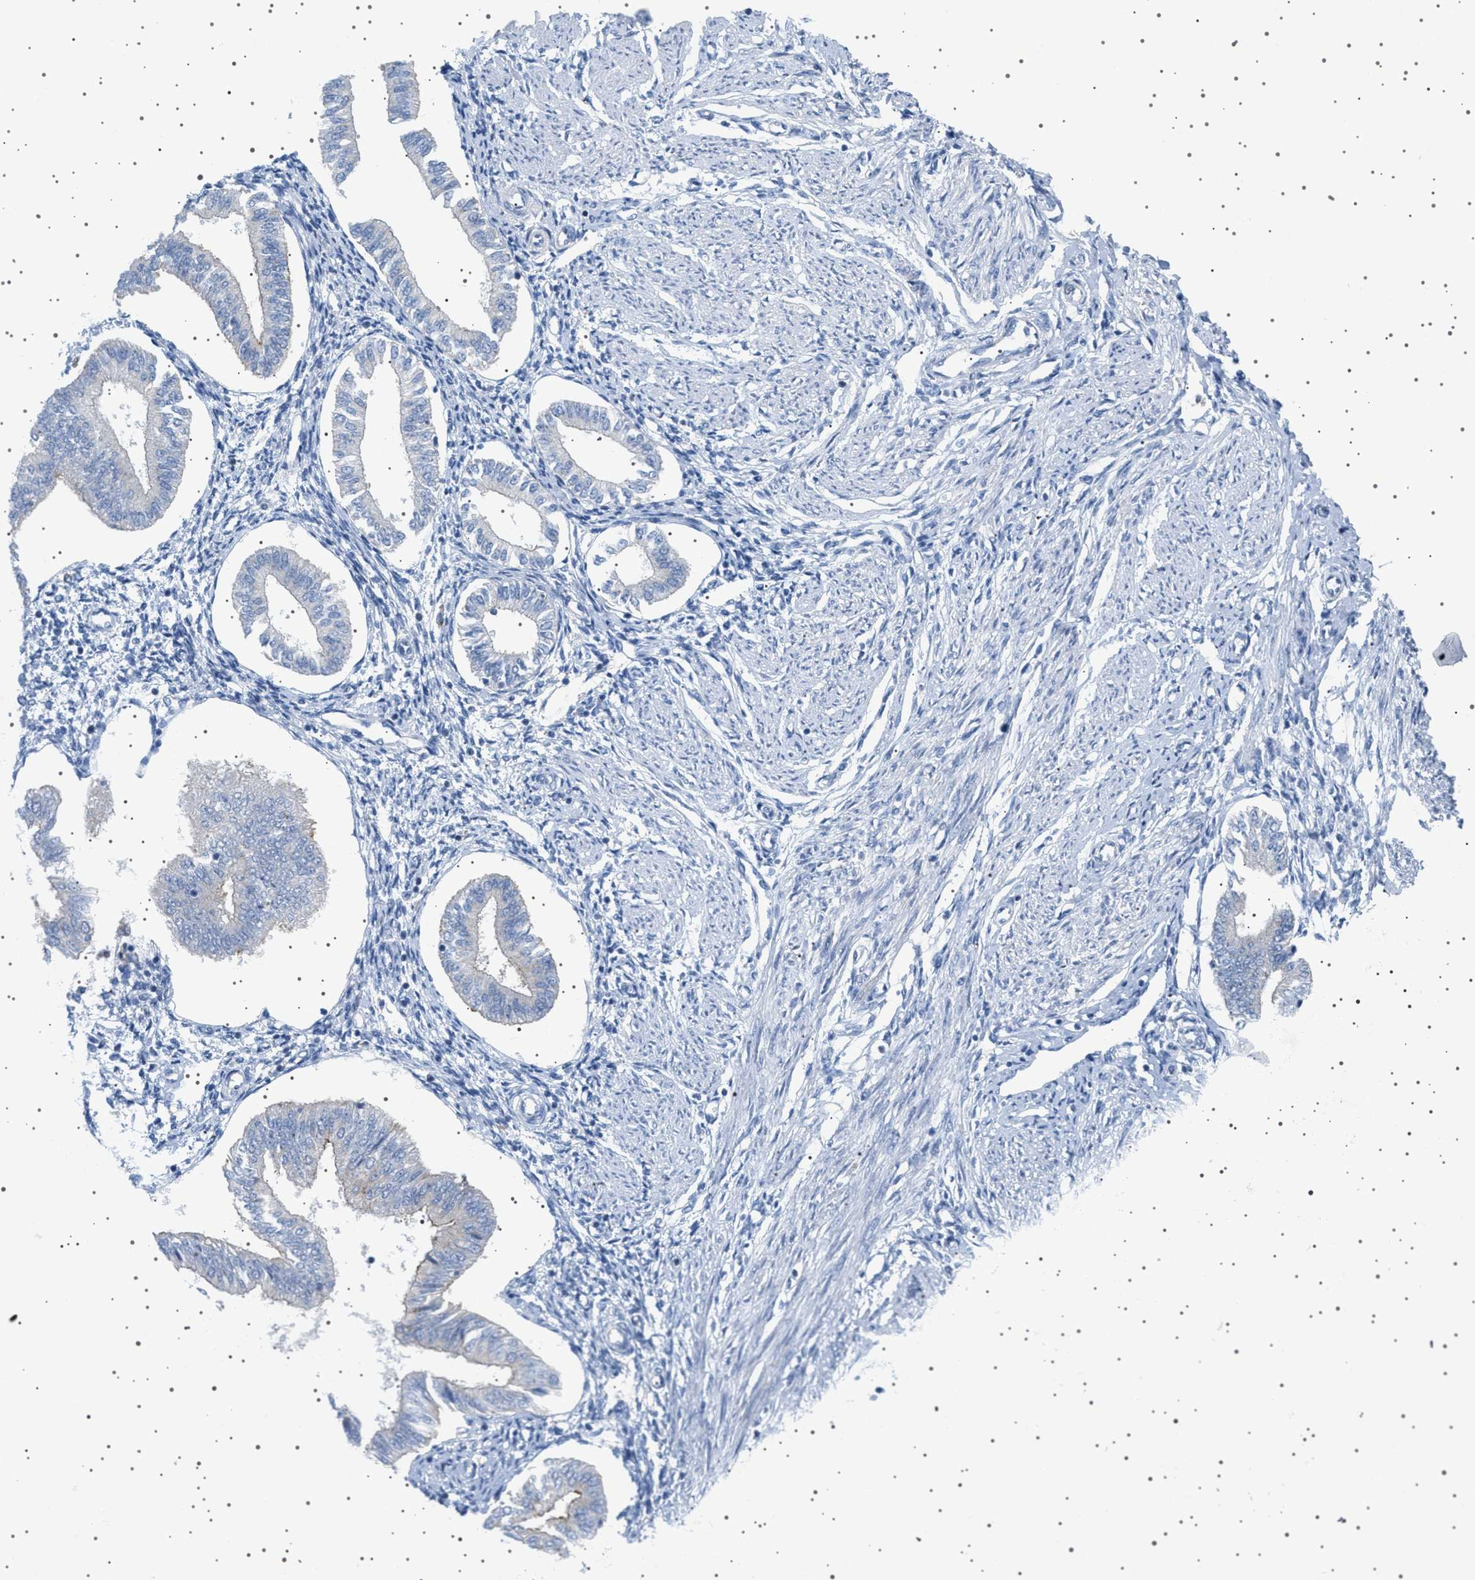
{"staining": {"intensity": "negative", "quantity": "none", "location": "none"}, "tissue": "endometrium", "cell_type": "Cells in endometrial stroma", "image_type": "normal", "snomed": [{"axis": "morphology", "description": "Normal tissue, NOS"}, {"axis": "topography", "description": "Endometrium"}], "caption": "IHC of normal endometrium displays no staining in cells in endometrial stroma.", "gene": "ADCY10", "patient": {"sex": "female", "age": 50}}